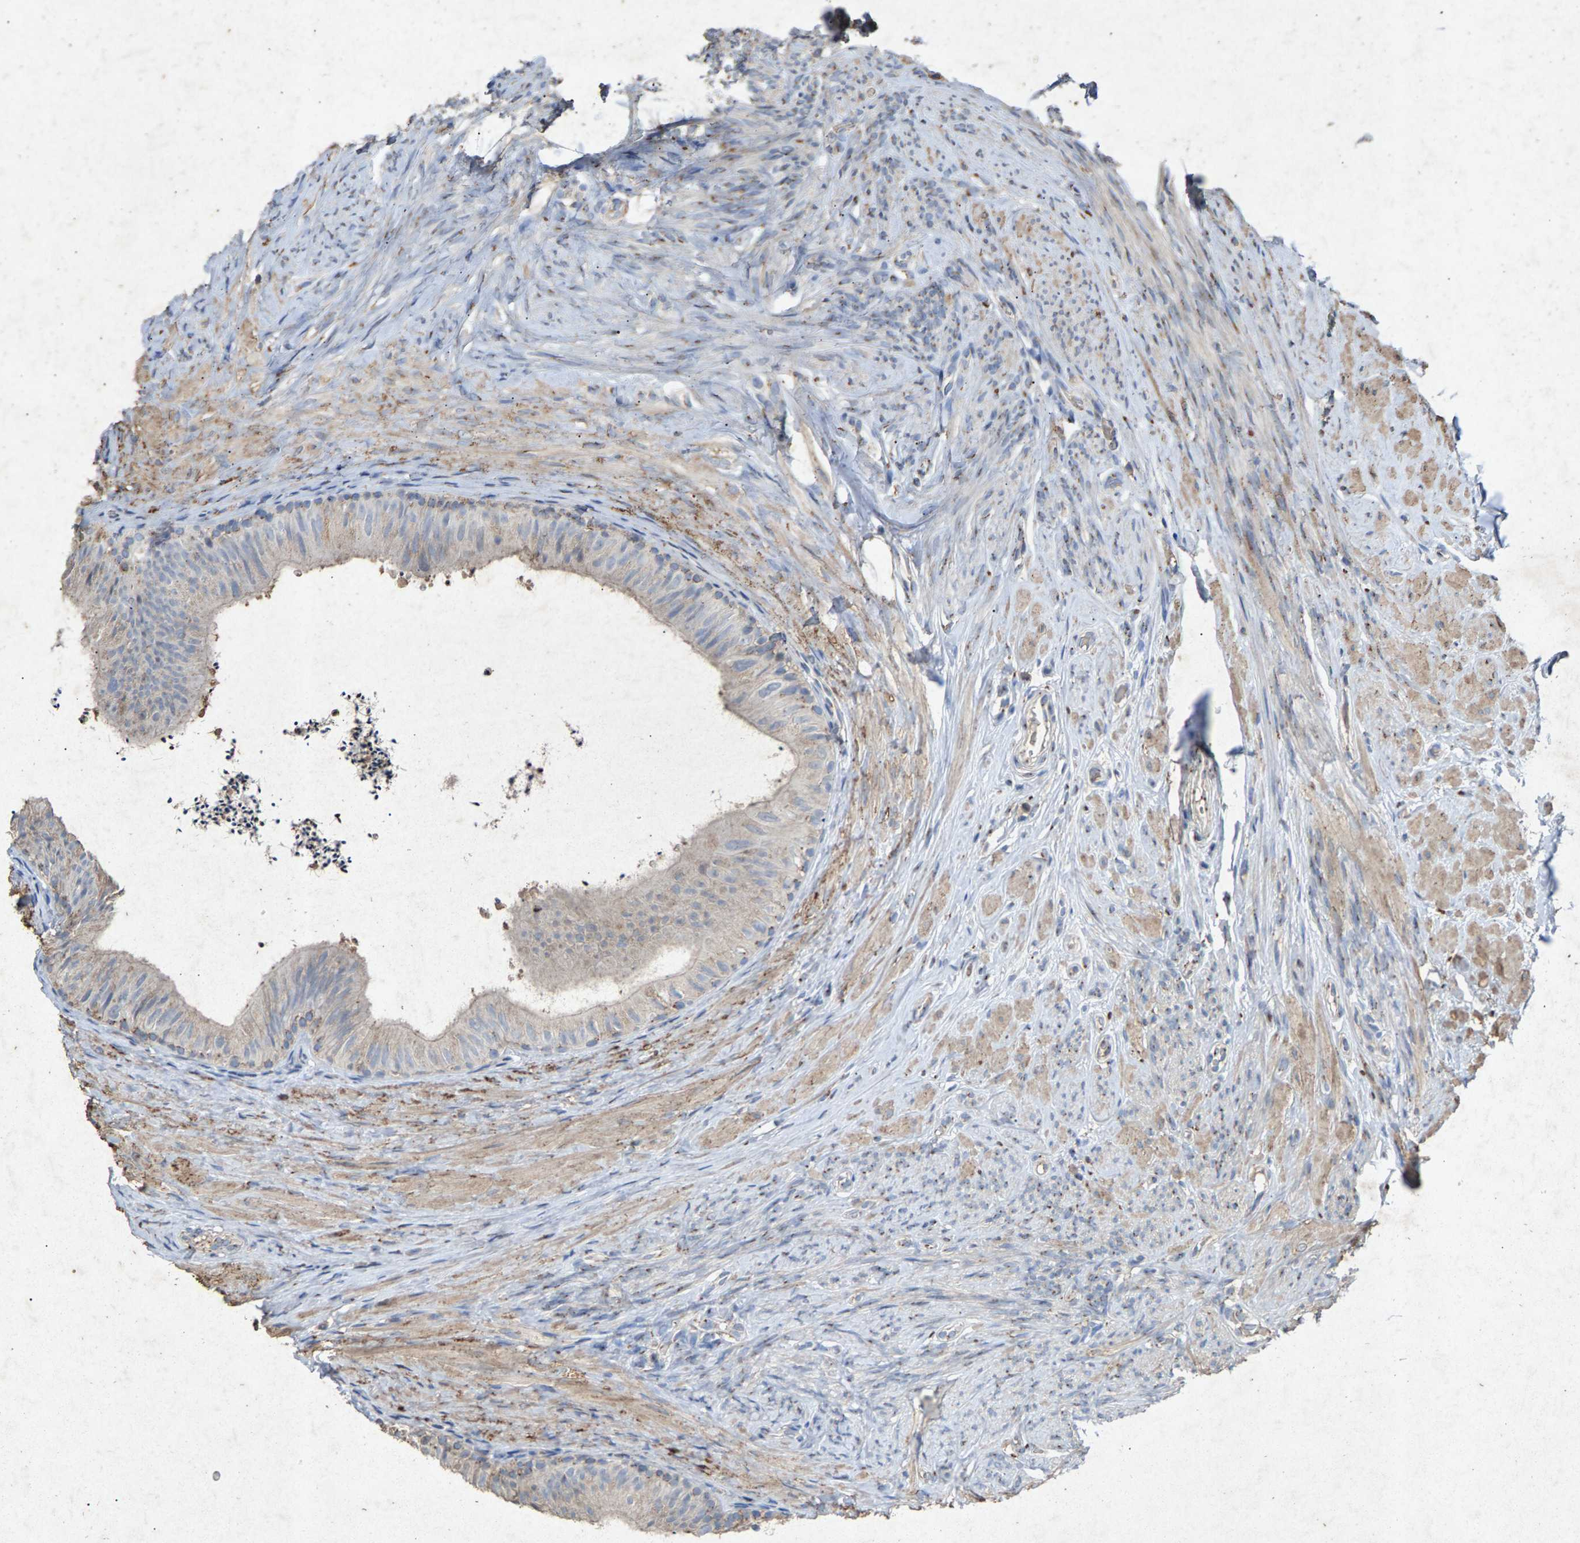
{"staining": {"intensity": "weak", "quantity": "<25%", "location": "cytoplasmic/membranous"}, "tissue": "epididymis", "cell_type": "Glandular cells", "image_type": "normal", "snomed": [{"axis": "morphology", "description": "Normal tissue, NOS"}, {"axis": "topography", "description": "Epididymis"}], "caption": "The image displays no staining of glandular cells in benign epididymis.", "gene": "MAN2A1", "patient": {"sex": "male", "age": 56}}